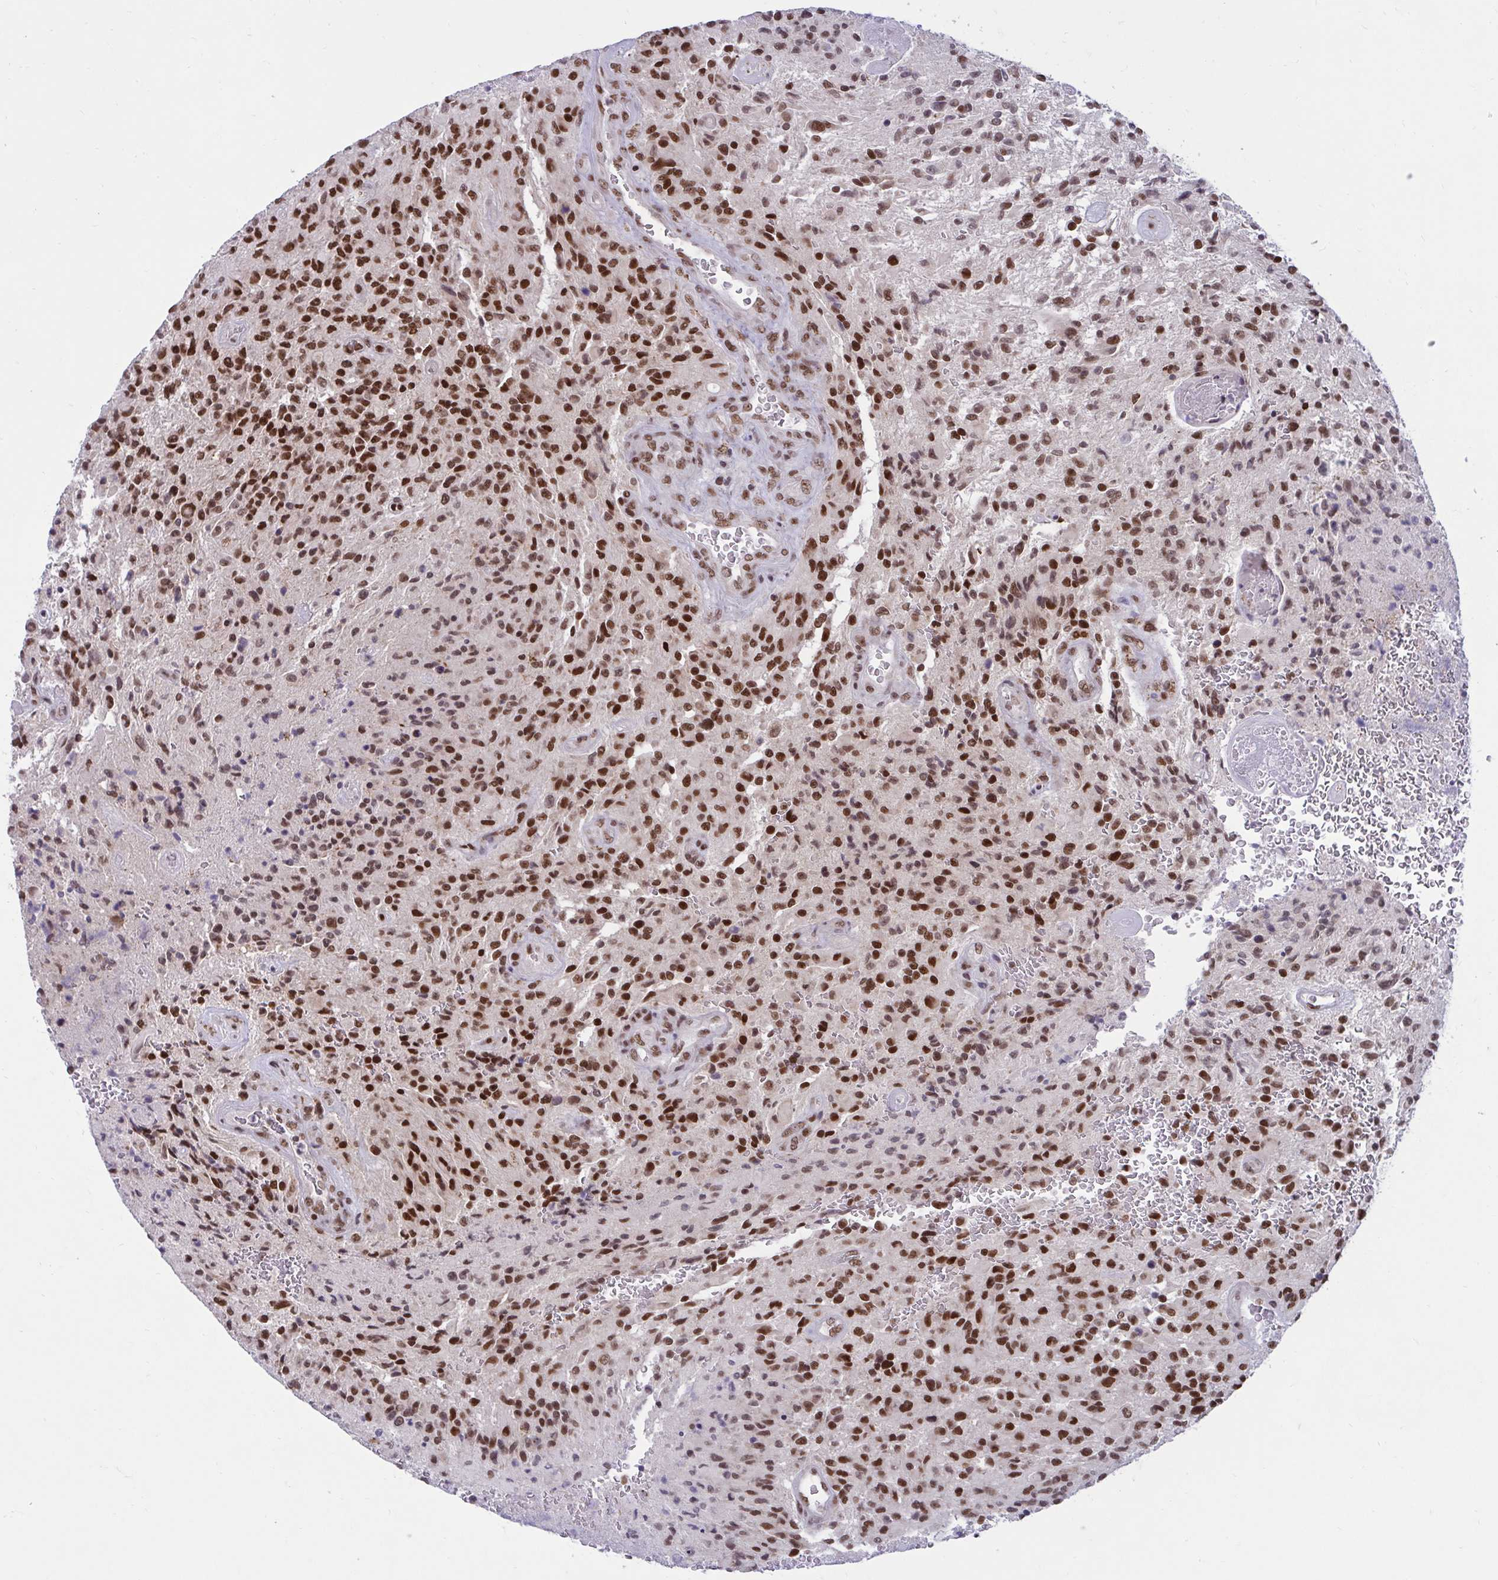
{"staining": {"intensity": "strong", "quantity": ">75%", "location": "nuclear"}, "tissue": "glioma", "cell_type": "Tumor cells", "image_type": "cancer", "snomed": [{"axis": "morphology", "description": "Normal tissue, NOS"}, {"axis": "morphology", "description": "Glioma, malignant, High grade"}, {"axis": "topography", "description": "Cerebral cortex"}], "caption": "A high-resolution histopathology image shows IHC staining of malignant glioma (high-grade), which shows strong nuclear staining in about >75% of tumor cells. (brown staining indicates protein expression, while blue staining denotes nuclei).", "gene": "PHF10", "patient": {"sex": "male", "age": 56}}